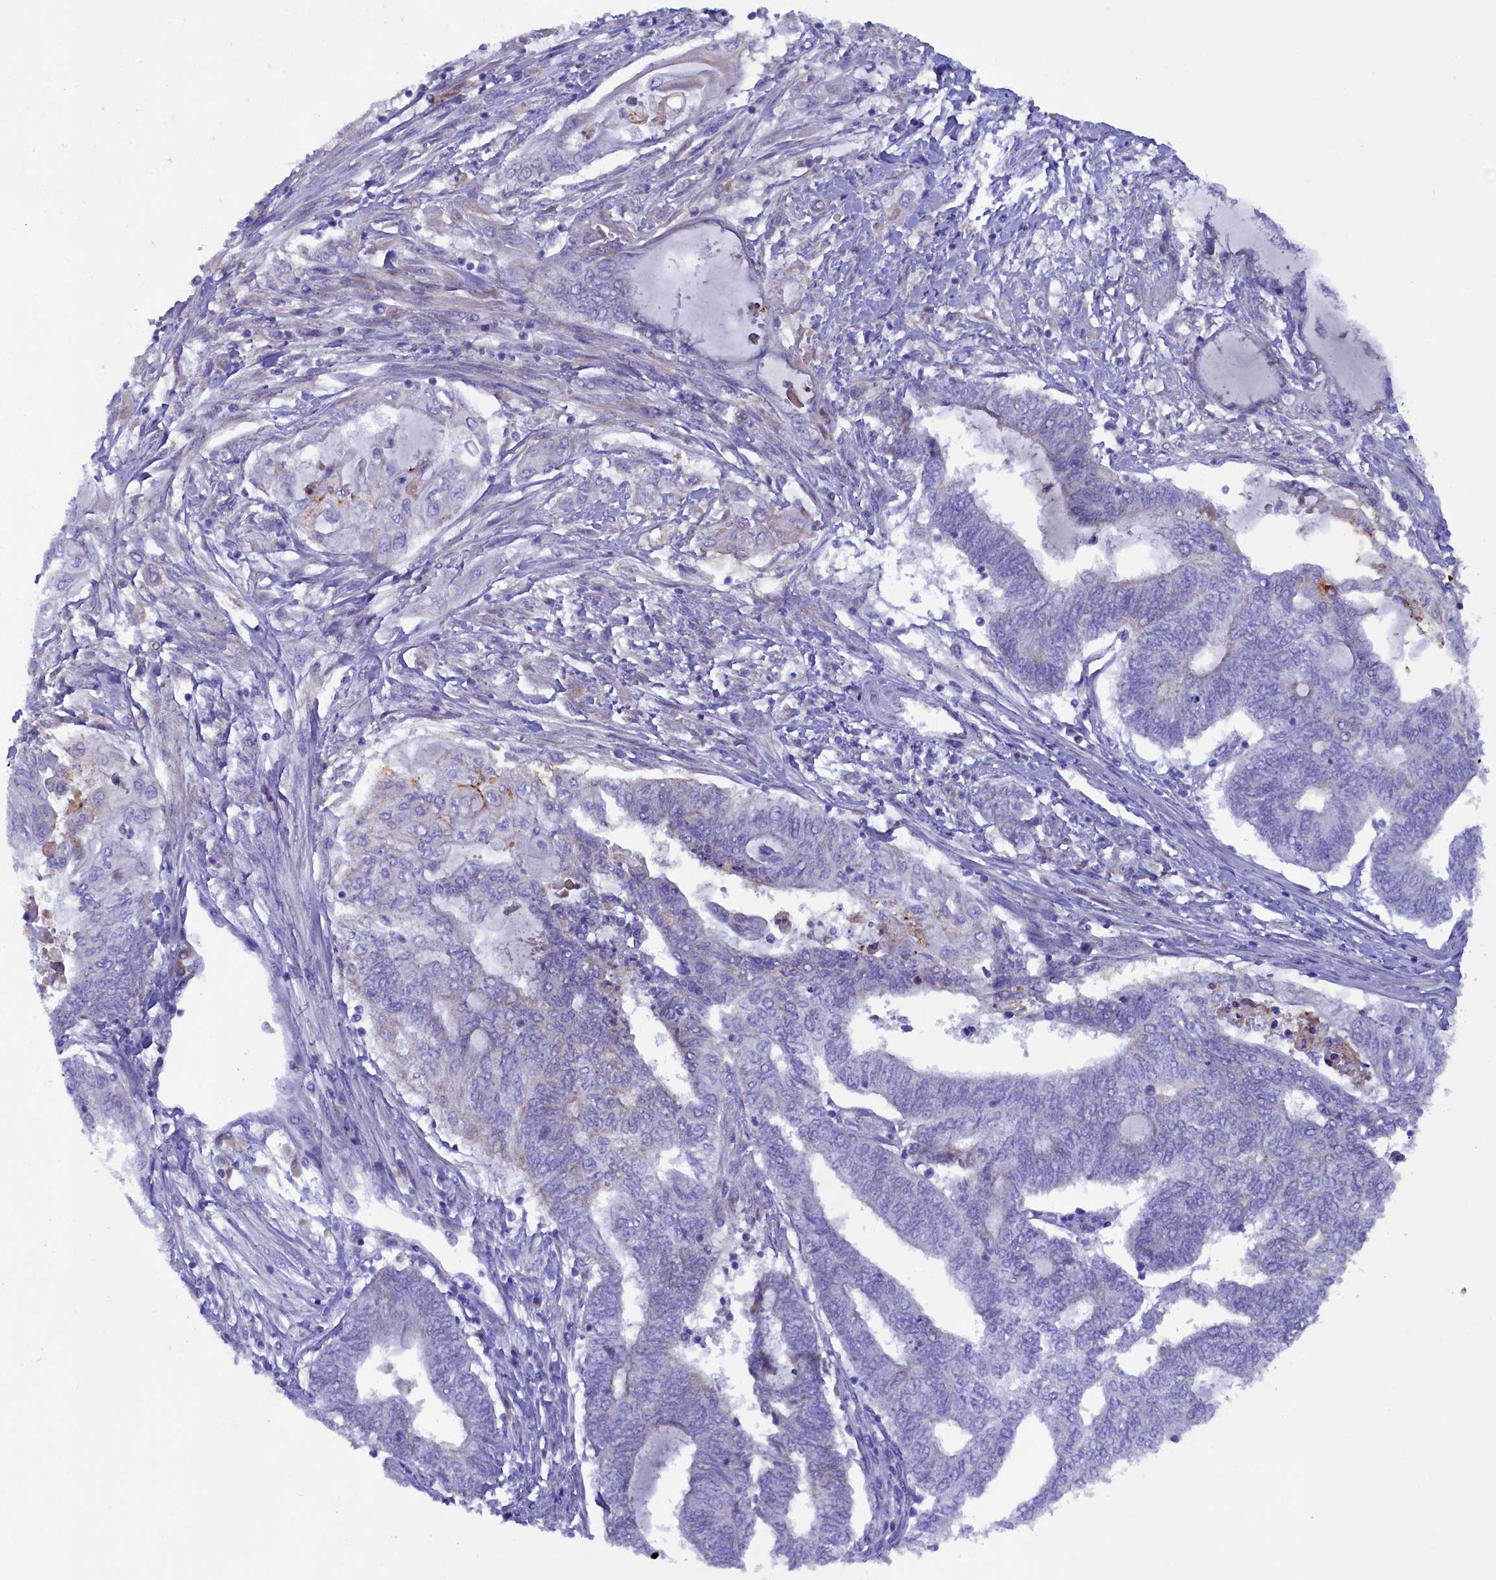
{"staining": {"intensity": "negative", "quantity": "none", "location": "none"}, "tissue": "endometrial cancer", "cell_type": "Tumor cells", "image_type": "cancer", "snomed": [{"axis": "morphology", "description": "Adenocarcinoma, NOS"}, {"axis": "topography", "description": "Uterus"}, {"axis": "topography", "description": "Endometrium"}], "caption": "Tumor cells show no significant positivity in endometrial adenocarcinoma.", "gene": "MYADML2", "patient": {"sex": "female", "age": 70}}